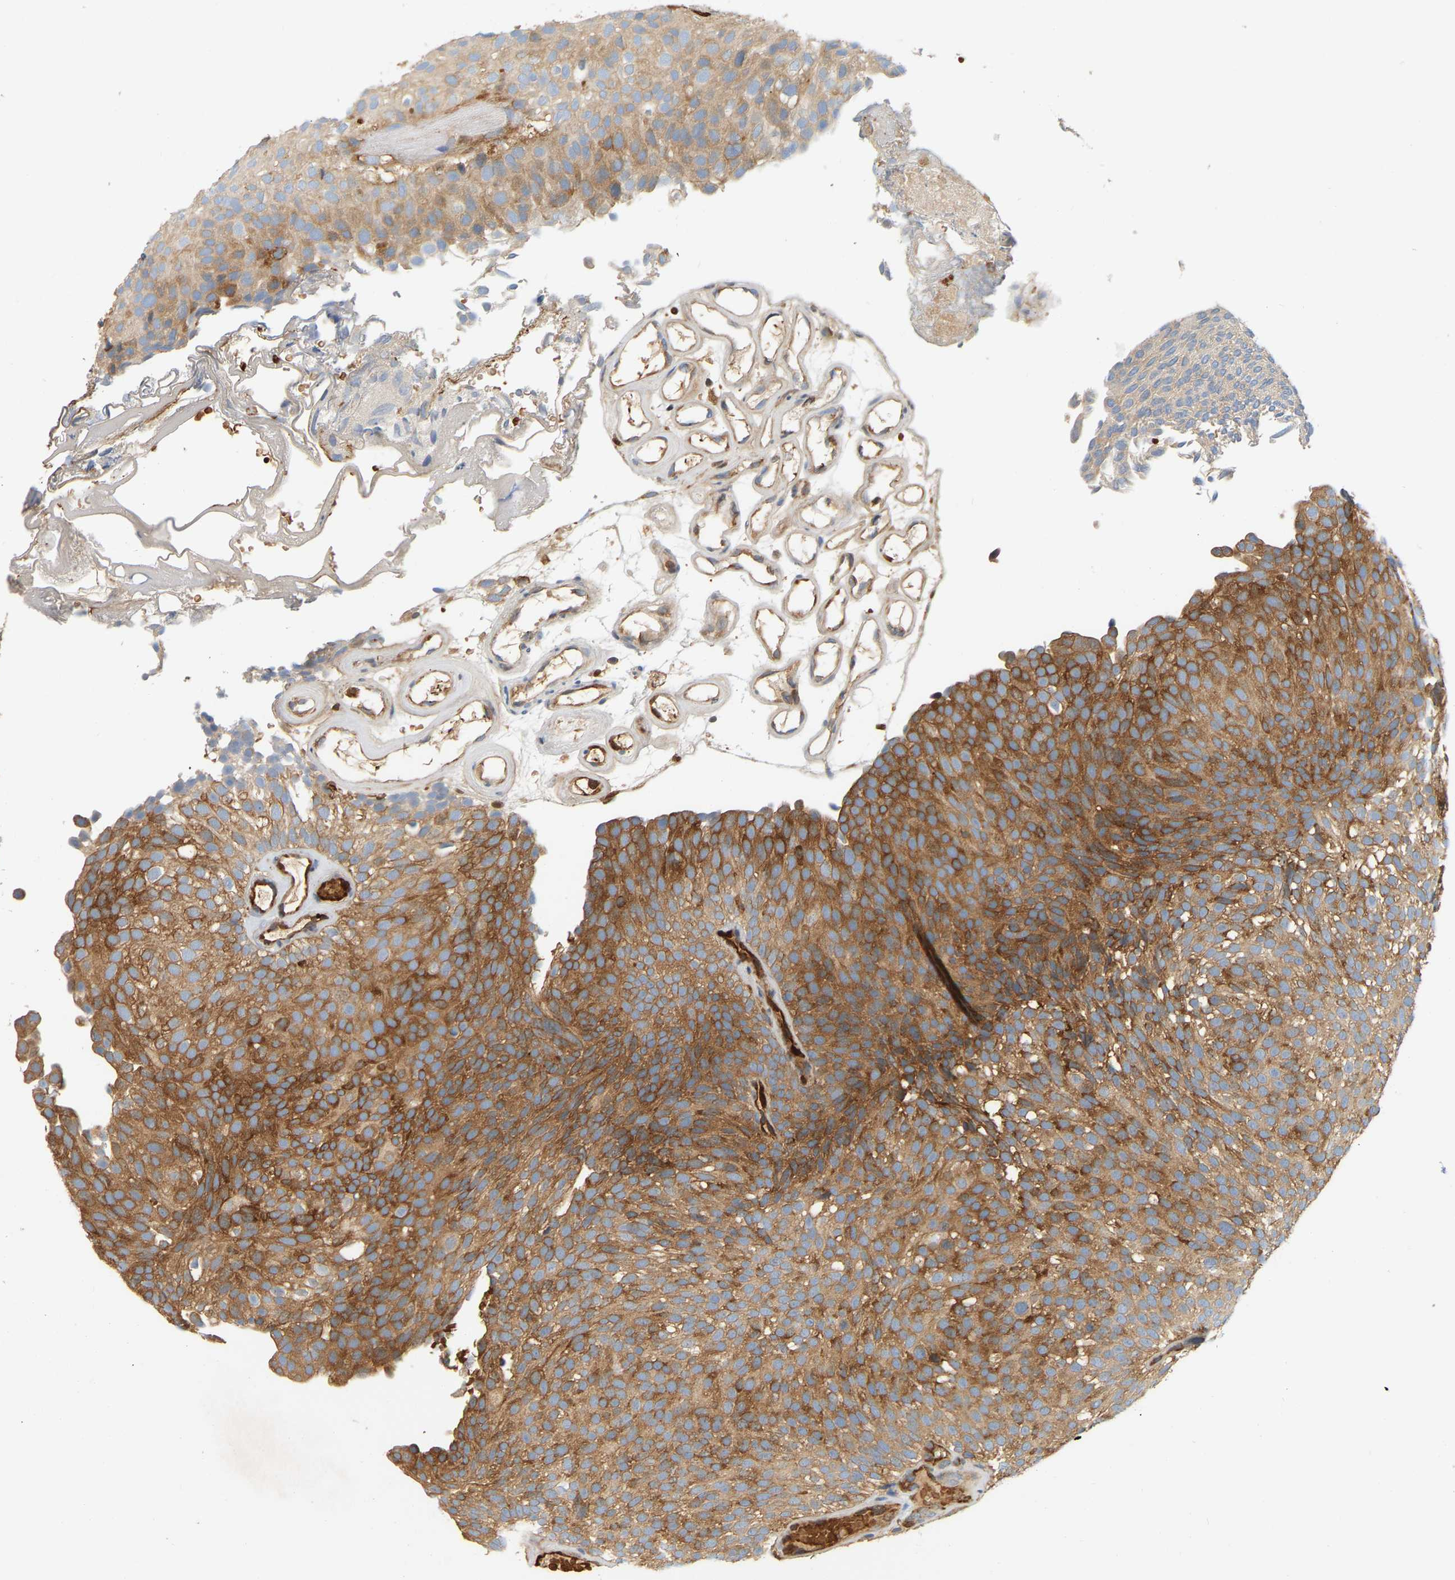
{"staining": {"intensity": "strong", "quantity": "25%-75%", "location": "cytoplasmic/membranous"}, "tissue": "urothelial cancer", "cell_type": "Tumor cells", "image_type": "cancer", "snomed": [{"axis": "morphology", "description": "Urothelial carcinoma, Low grade"}, {"axis": "topography", "description": "Urinary bladder"}], "caption": "This image displays urothelial carcinoma (low-grade) stained with IHC to label a protein in brown. The cytoplasmic/membranous of tumor cells show strong positivity for the protein. Nuclei are counter-stained blue.", "gene": "AKAP13", "patient": {"sex": "male", "age": 78}}